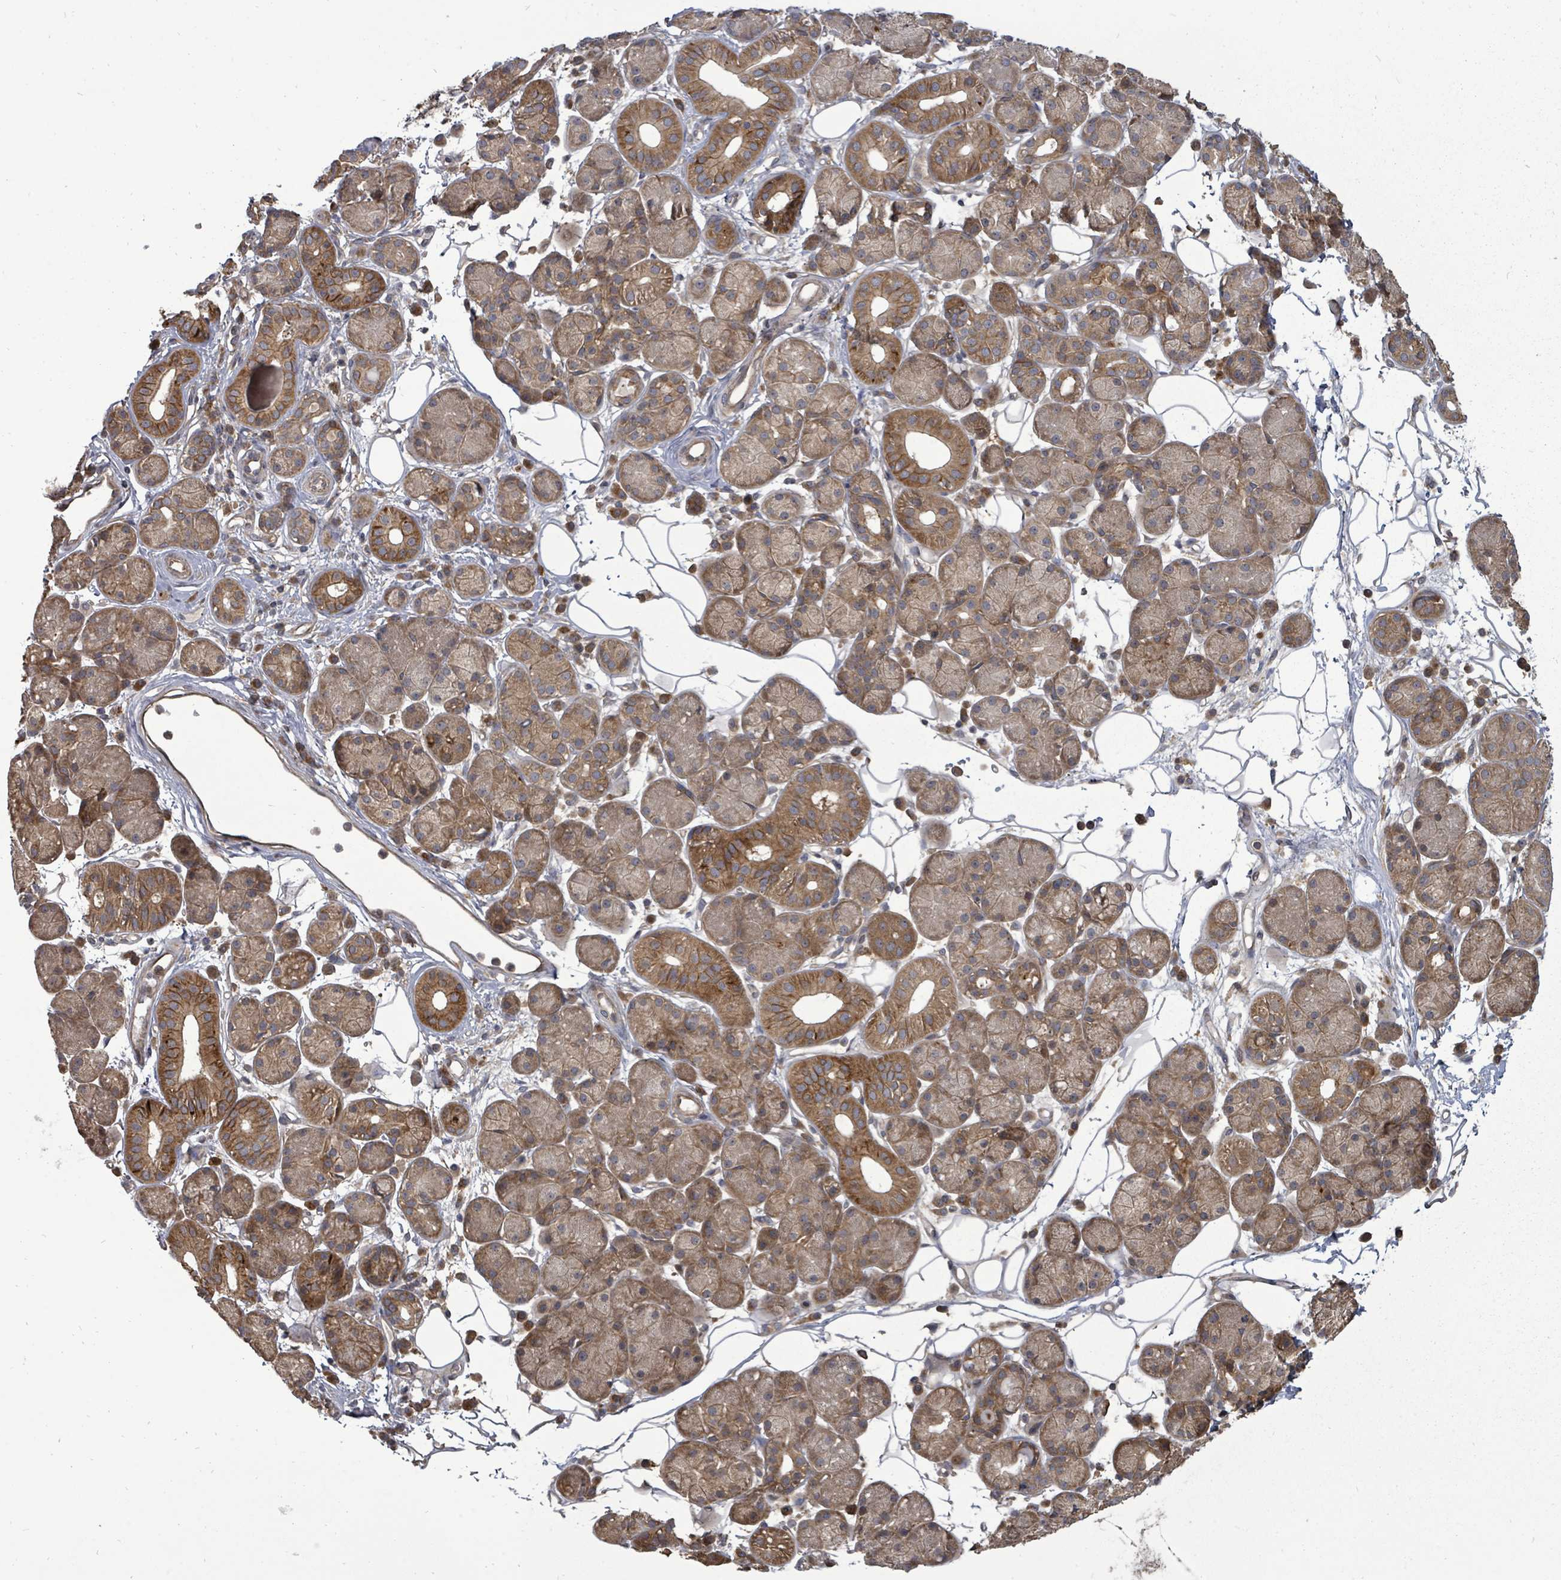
{"staining": {"intensity": "moderate", "quantity": "25%-75%", "location": "cytoplasmic/membranous"}, "tissue": "salivary gland", "cell_type": "Glandular cells", "image_type": "normal", "snomed": [{"axis": "morphology", "description": "Squamous cell carcinoma, NOS"}, {"axis": "topography", "description": "Skin"}, {"axis": "topography", "description": "Head-Neck"}], "caption": "This photomicrograph displays IHC staining of benign salivary gland, with medium moderate cytoplasmic/membranous positivity in about 25%-75% of glandular cells.", "gene": "EIF3CL", "patient": {"sex": "male", "age": 80}}